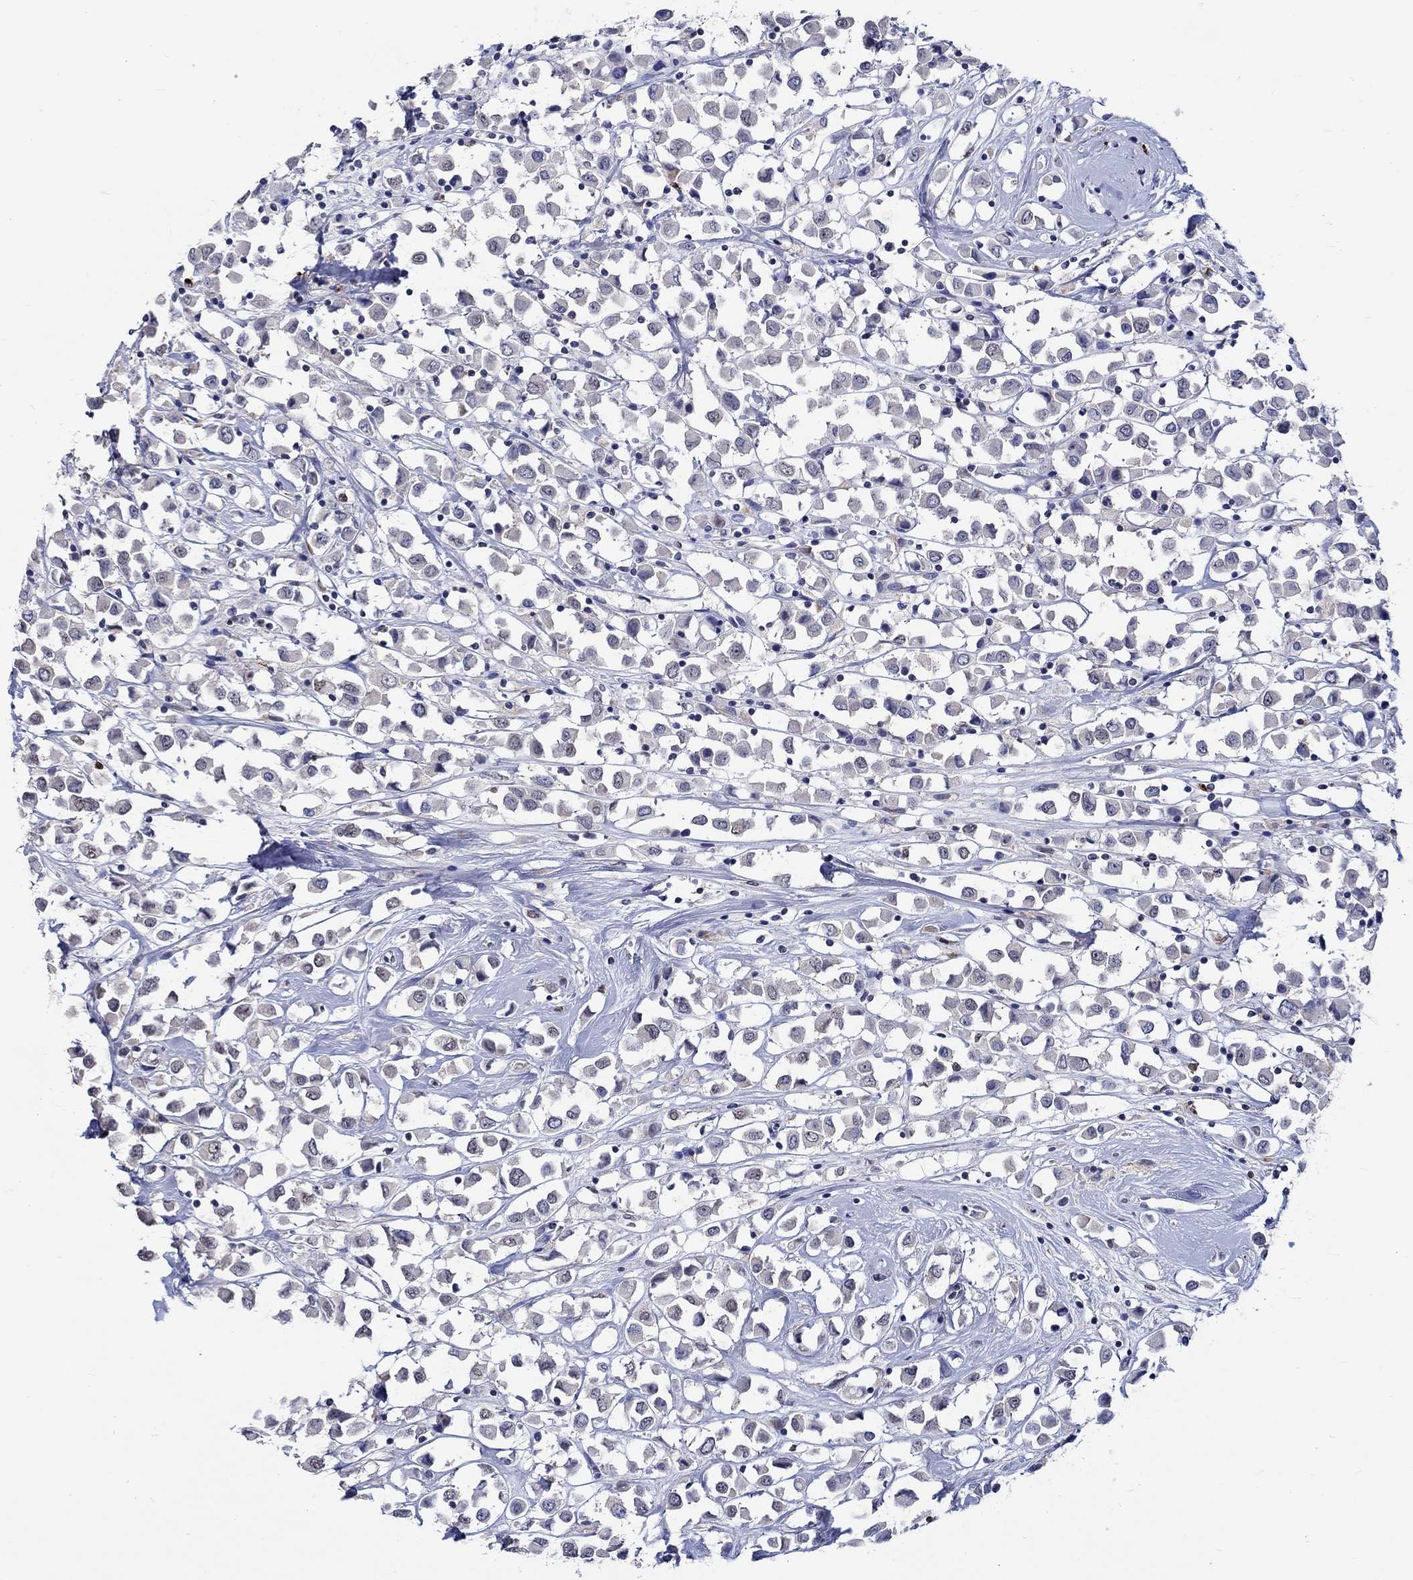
{"staining": {"intensity": "negative", "quantity": "none", "location": "none"}, "tissue": "breast cancer", "cell_type": "Tumor cells", "image_type": "cancer", "snomed": [{"axis": "morphology", "description": "Duct carcinoma"}, {"axis": "topography", "description": "Breast"}], "caption": "Immunohistochemical staining of intraductal carcinoma (breast) displays no significant positivity in tumor cells.", "gene": "GATA2", "patient": {"sex": "female", "age": 61}}